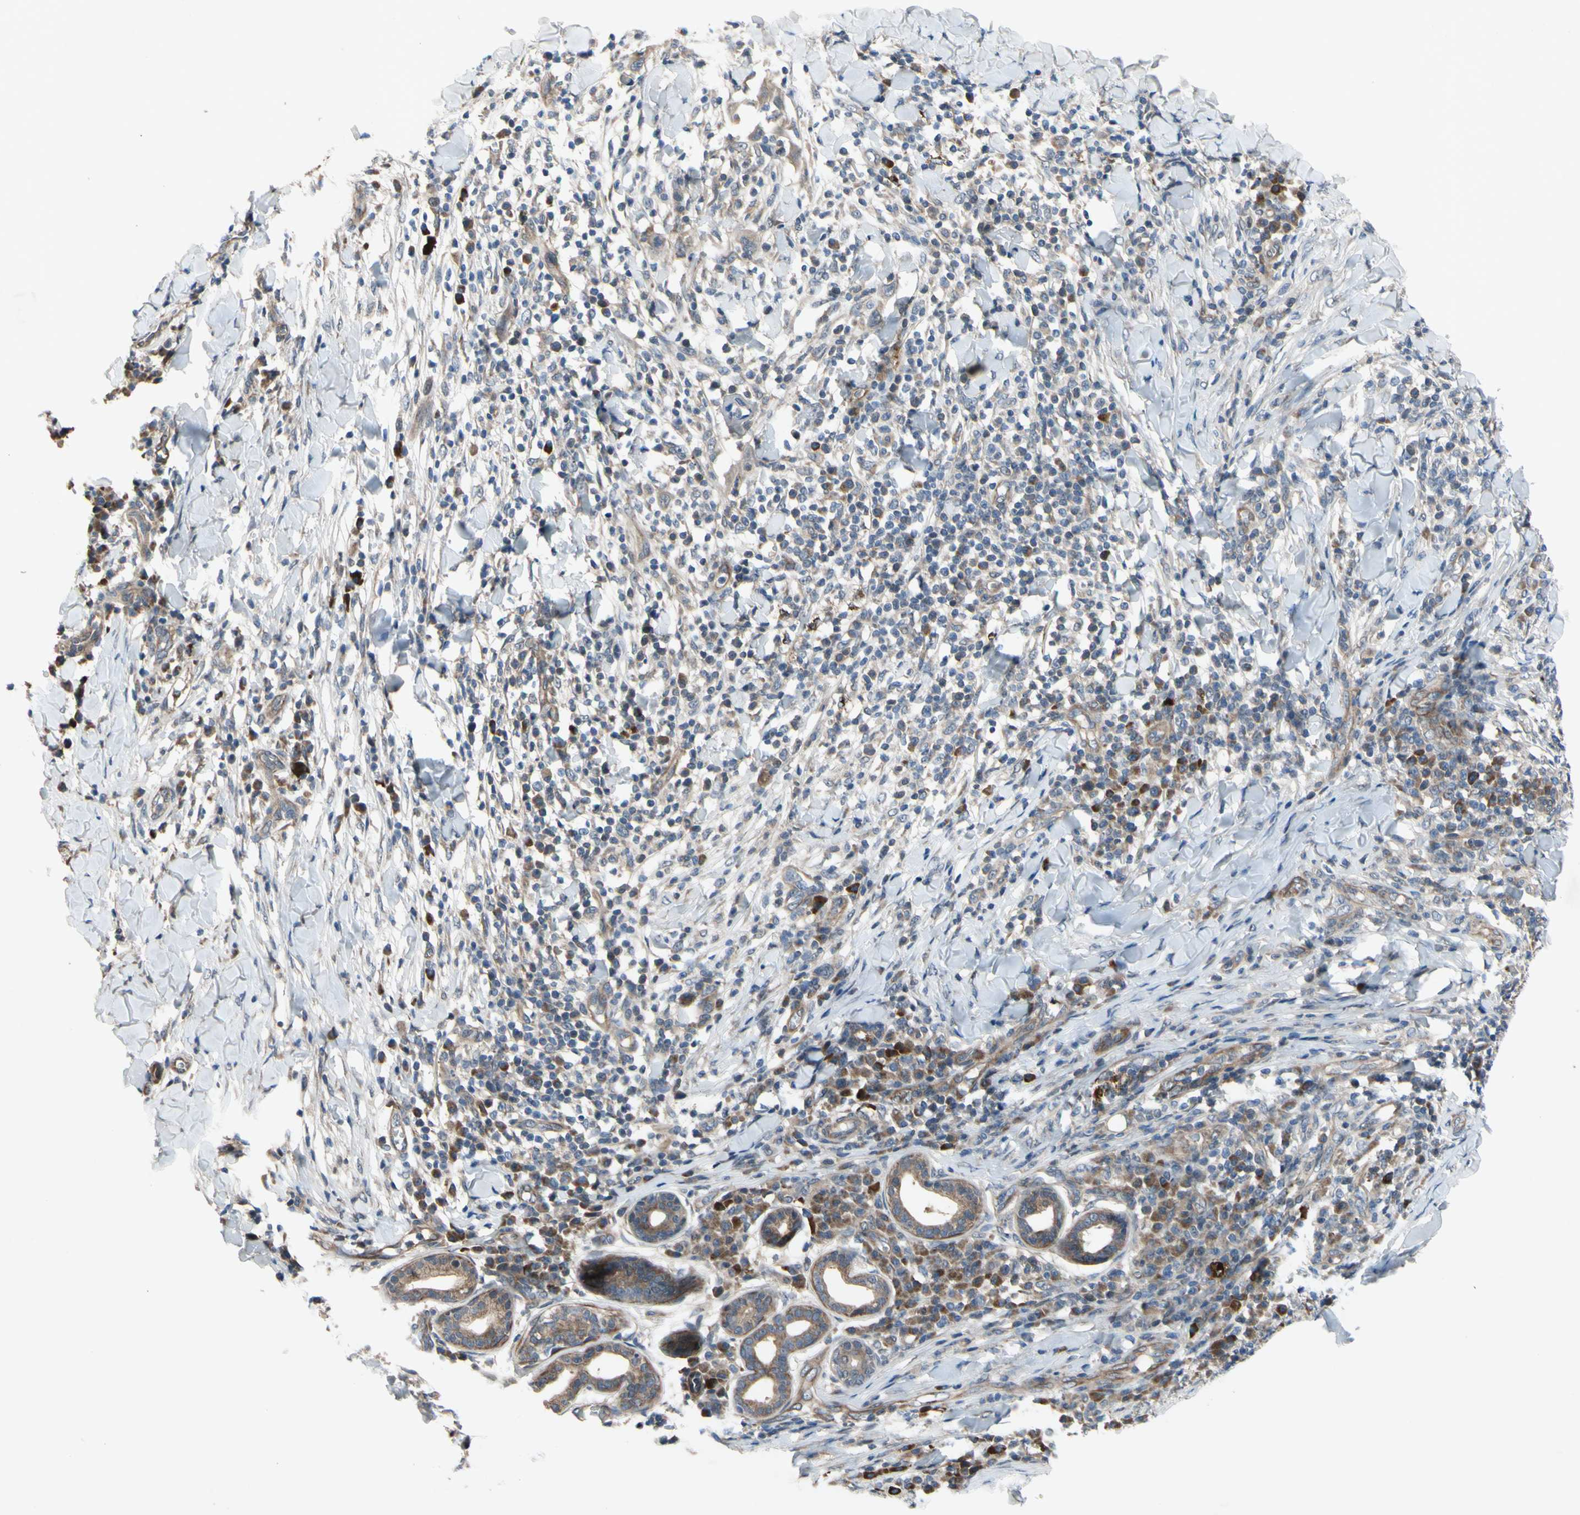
{"staining": {"intensity": "weak", "quantity": ">75%", "location": "cytoplasmic/membranous"}, "tissue": "skin cancer", "cell_type": "Tumor cells", "image_type": "cancer", "snomed": [{"axis": "morphology", "description": "Squamous cell carcinoma, NOS"}, {"axis": "topography", "description": "Skin"}], "caption": "Immunohistochemical staining of human skin cancer reveals low levels of weak cytoplasmic/membranous protein staining in approximately >75% of tumor cells. Immunohistochemistry (ihc) stains the protein of interest in brown and the nuclei are stained blue.", "gene": "SVIL", "patient": {"sex": "male", "age": 24}}